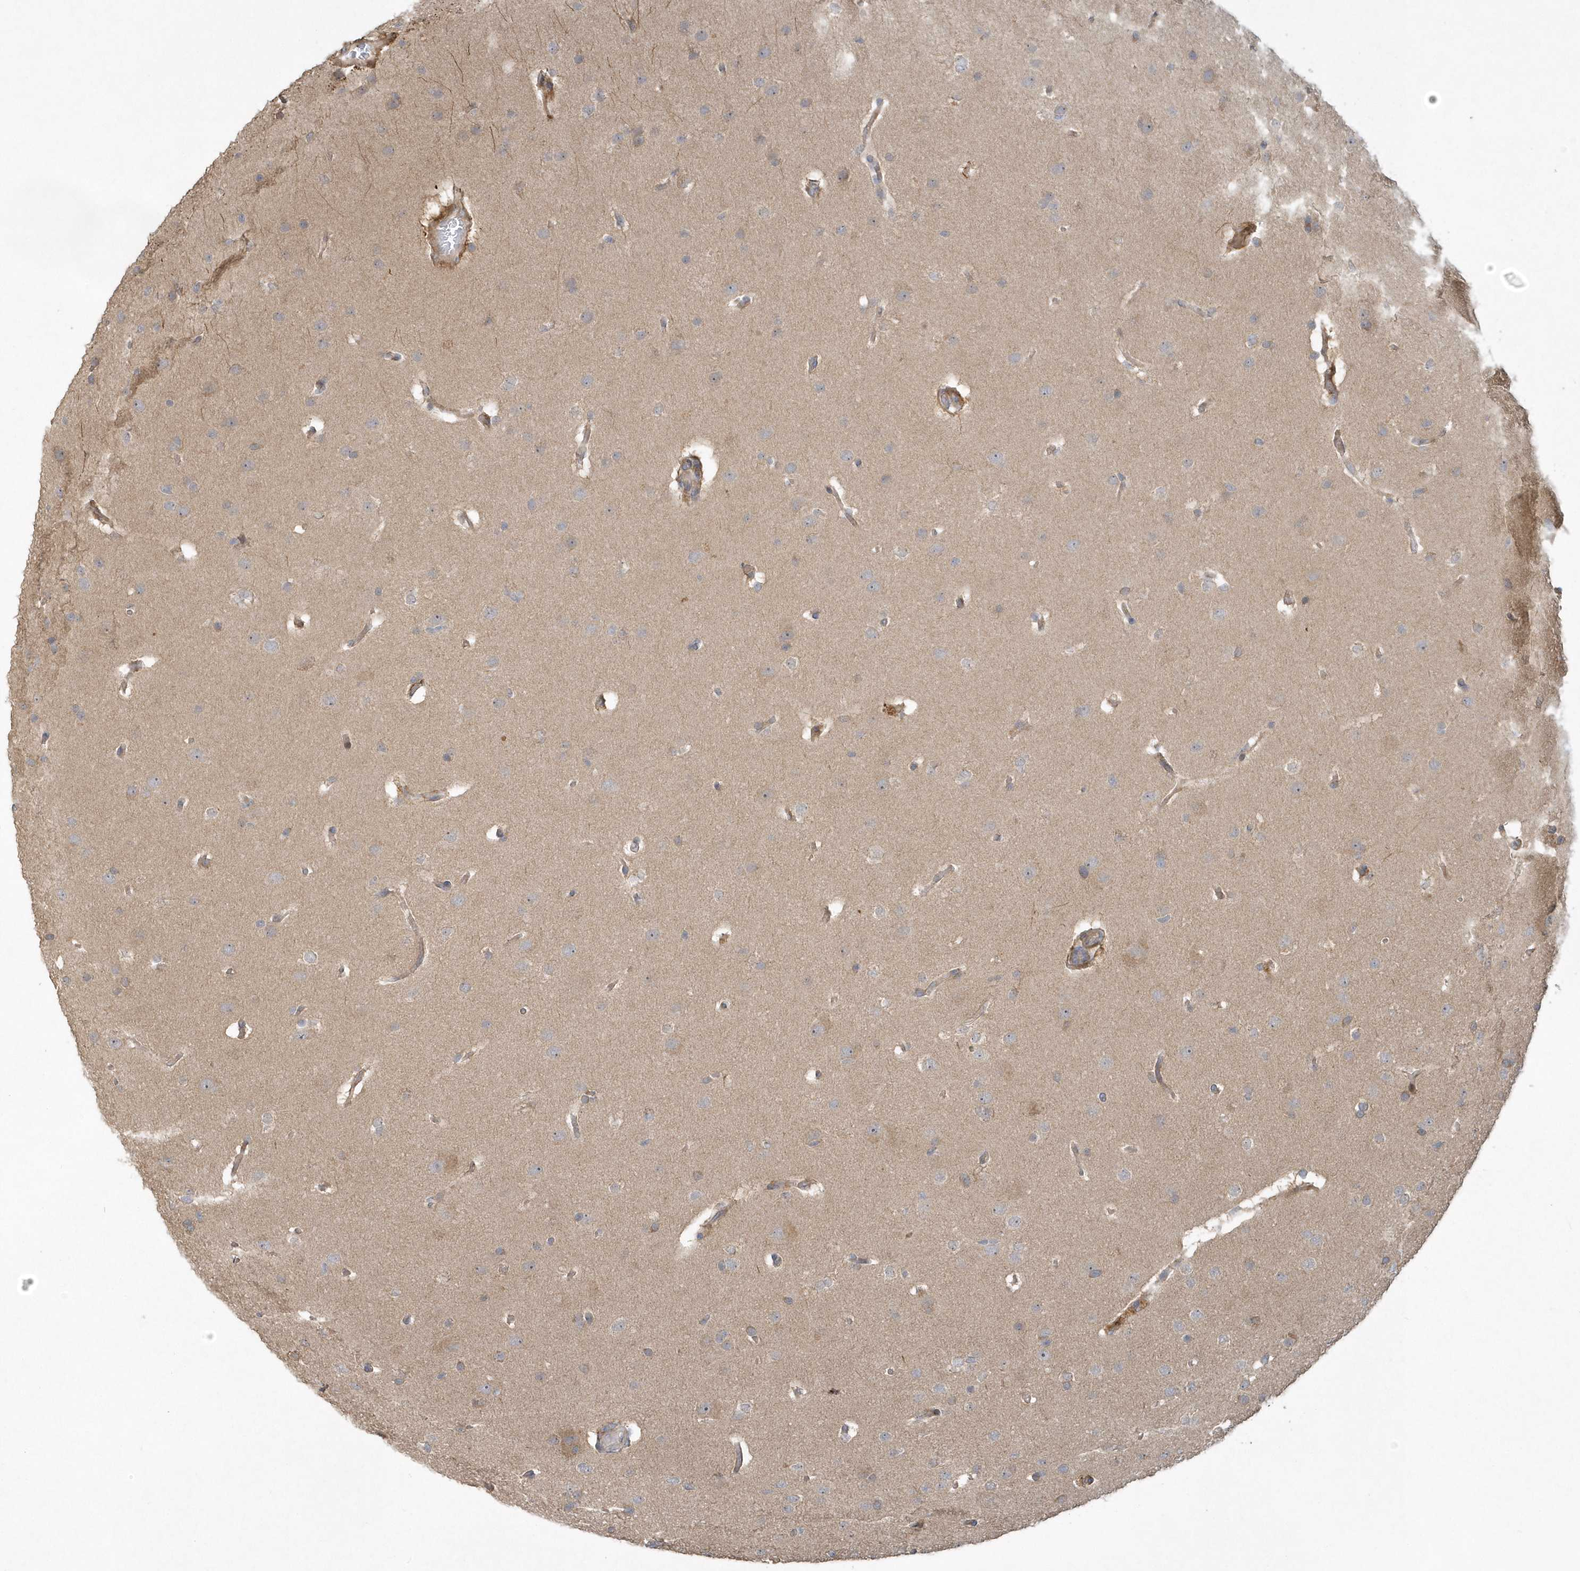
{"staining": {"intensity": "weak", "quantity": "<25%", "location": "cytoplasmic/membranous"}, "tissue": "glioma", "cell_type": "Tumor cells", "image_type": "cancer", "snomed": [{"axis": "morphology", "description": "Glioma, malignant, Low grade"}, {"axis": "topography", "description": "Brain"}], "caption": "Immunohistochemistry image of human malignant glioma (low-grade) stained for a protein (brown), which exhibits no staining in tumor cells. The staining was performed using DAB to visualize the protein expression in brown, while the nuclei were stained in blue with hematoxylin (Magnification: 20x).", "gene": "THG1L", "patient": {"sex": "female", "age": 37}}